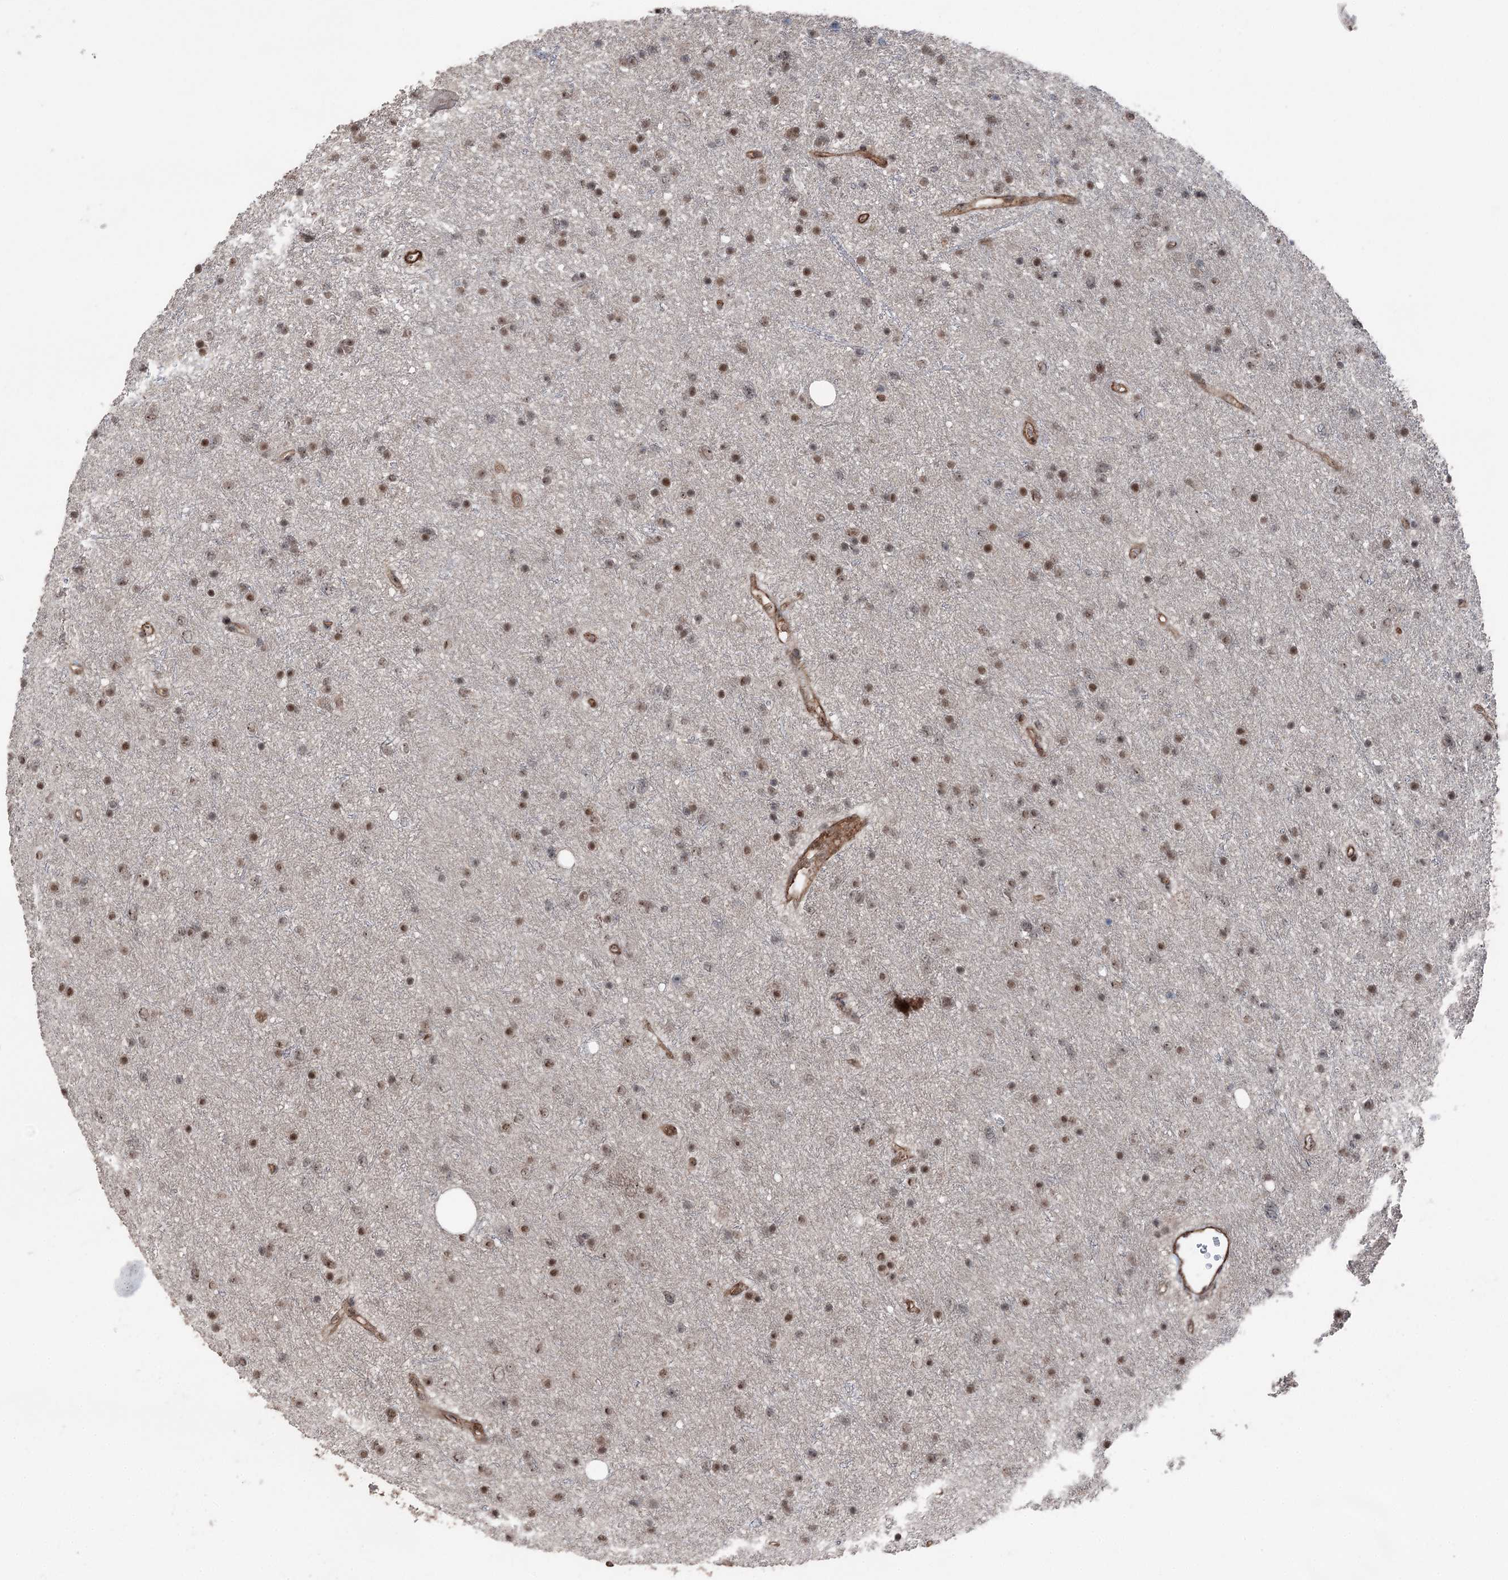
{"staining": {"intensity": "moderate", "quantity": ">75%", "location": "nuclear"}, "tissue": "glioma", "cell_type": "Tumor cells", "image_type": "cancer", "snomed": [{"axis": "morphology", "description": "Glioma, malignant, Low grade"}, {"axis": "topography", "description": "Cerebral cortex"}], "caption": "Immunohistochemistry histopathology image of human glioma stained for a protein (brown), which shows medium levels of moderate nuclear expression in approximately >75% of tumor cells.", "gene": "CCDC82", "patient": {"sex": "female", "age": 39}}